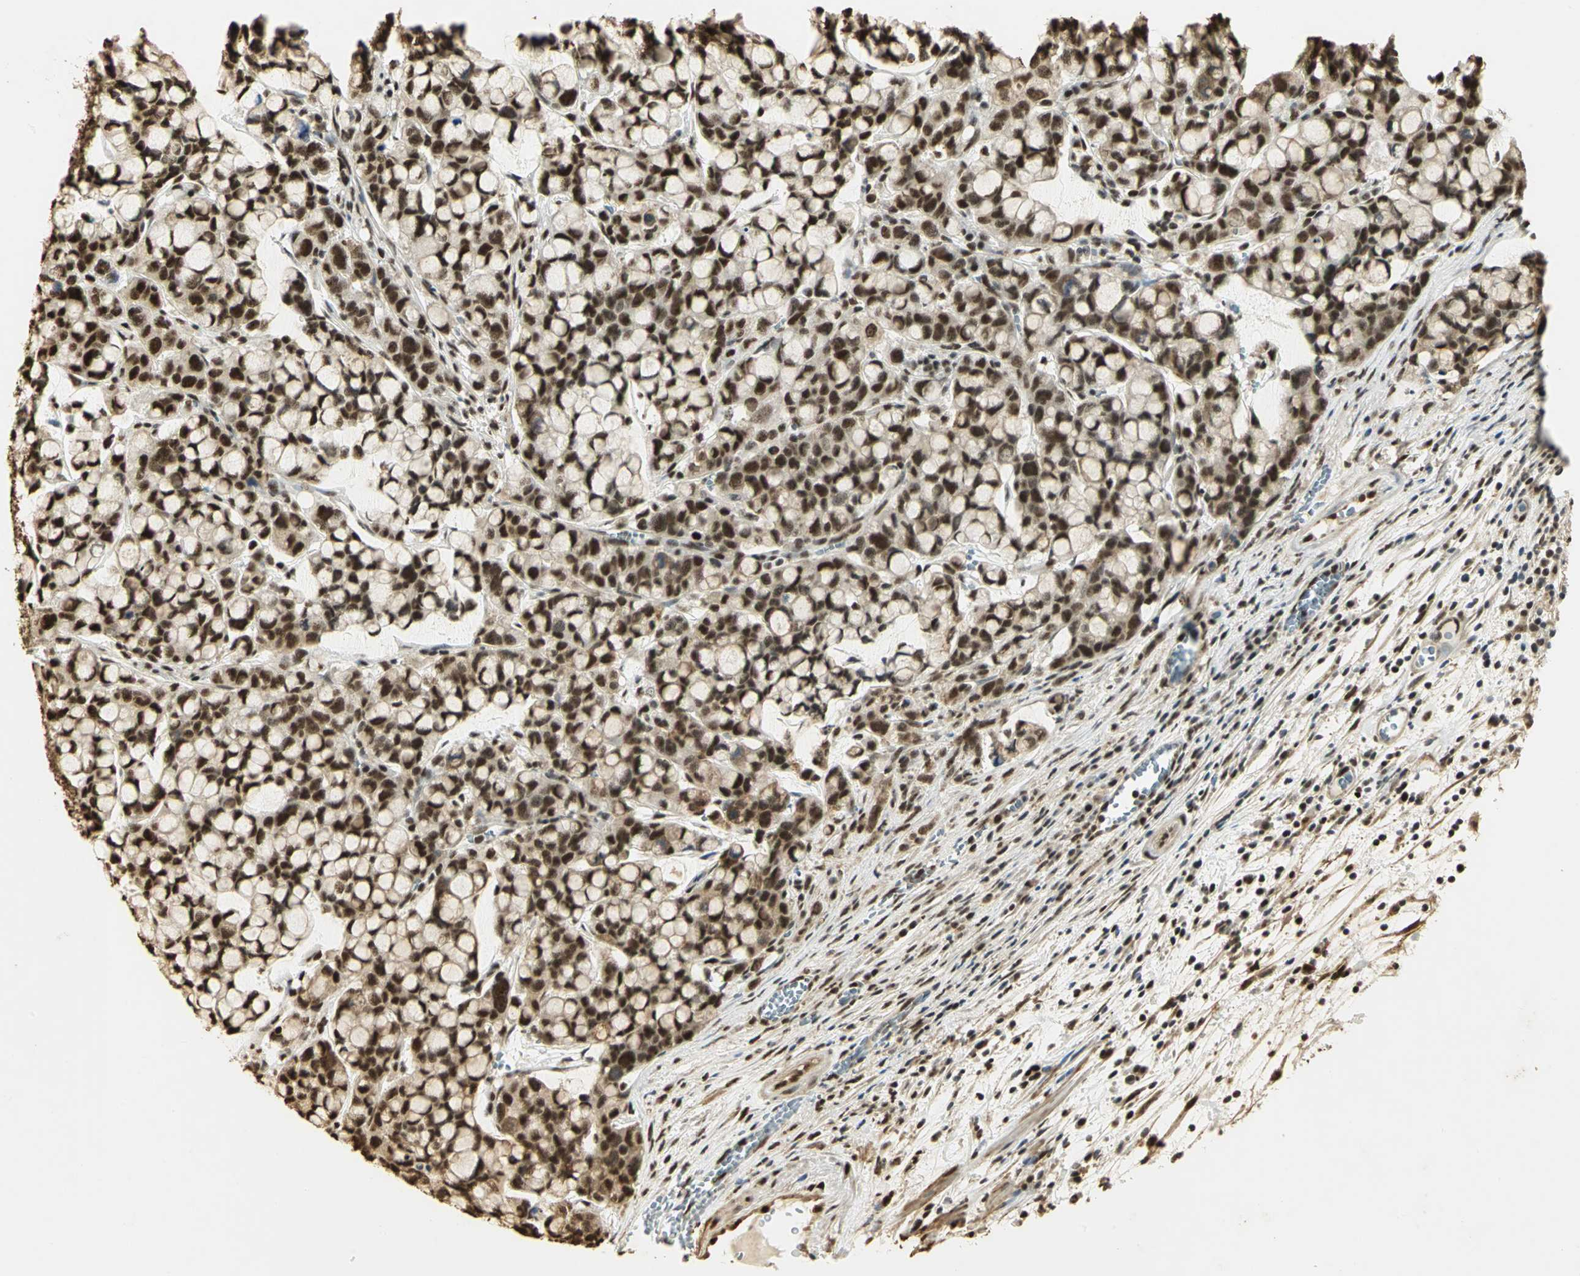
{"staining": {"intensity": "strong", "quantity": ">75%", "location": "nuclear"}, "tissue": "stomach cancer", "cell_type": "Tumor cells", "image_type": "cancer", "snomed": [{"axis": "morphology", "description": "Adenocarcinoma, NOS"}, {"axis": "topography", "description": "Stomach, lower"}], "caption": "A micrograph of human stomach cancer (adenocarcinoma) stained for a protein reveals strong nuclear brown staining in tumor cells.", "gene": "SET", "patient": {"sex": "male", "age": 84}}